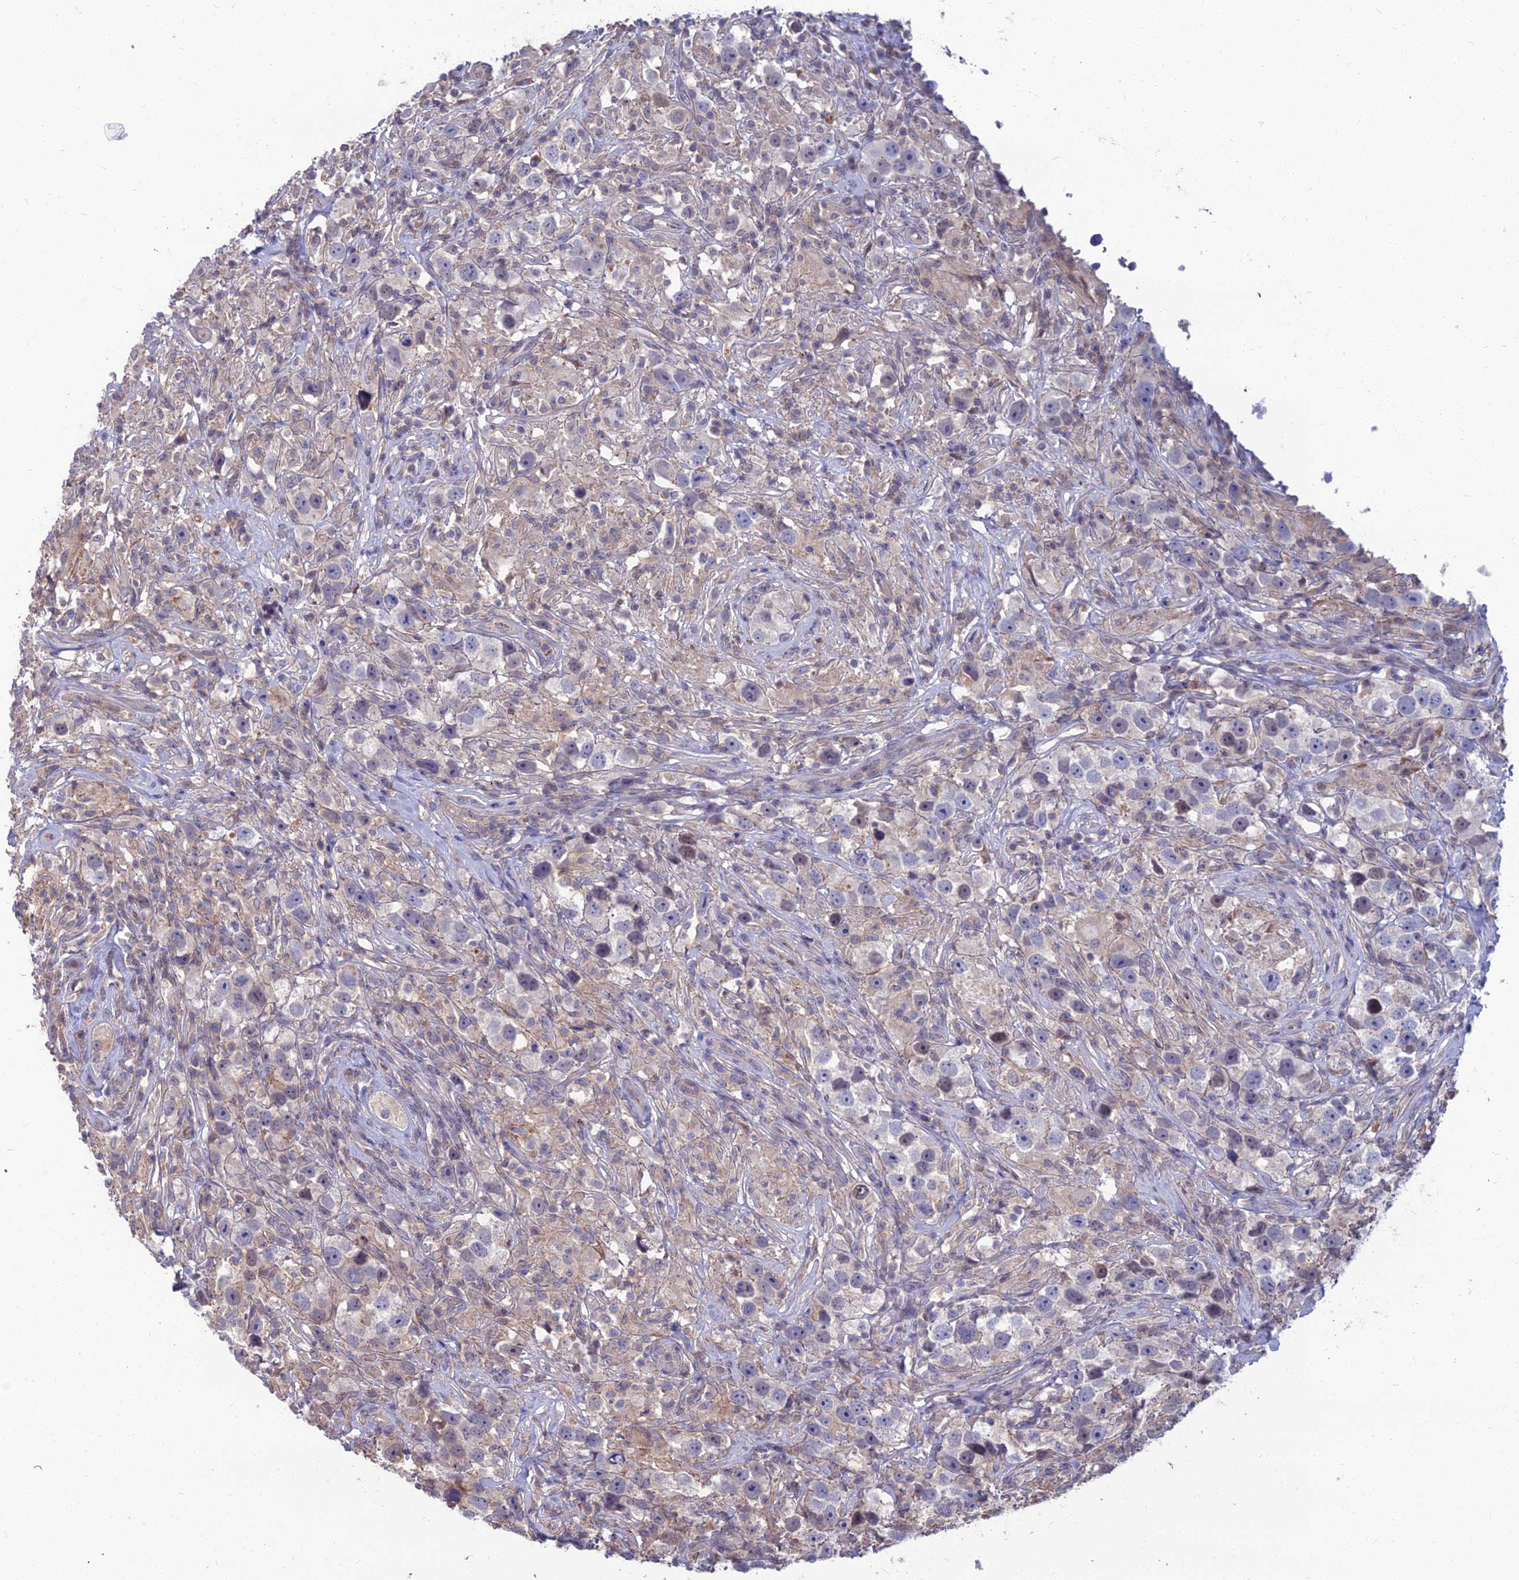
{"staining": {"intensity": "negative", "quantity": "none", "location": "none"}, "tissue": "testis cancer", "cell_type": "Tumor cells", "image_type": "cancer", "snomed": [{"axis": "morphology", "description": "Seminoma, NOS"}, {"axis": "topography", "description": "Testis"}], "caption": "High magnification brightfield microscopy of testis cancer (seminoma) stained with DAB (3,3'-diaminobenzidine) (brown) and counterstained with hematoxylin (blue): tumor cells show no significant positivity.", "gene": "OPA3", "patient": {"sex": "male", "age": 49}}